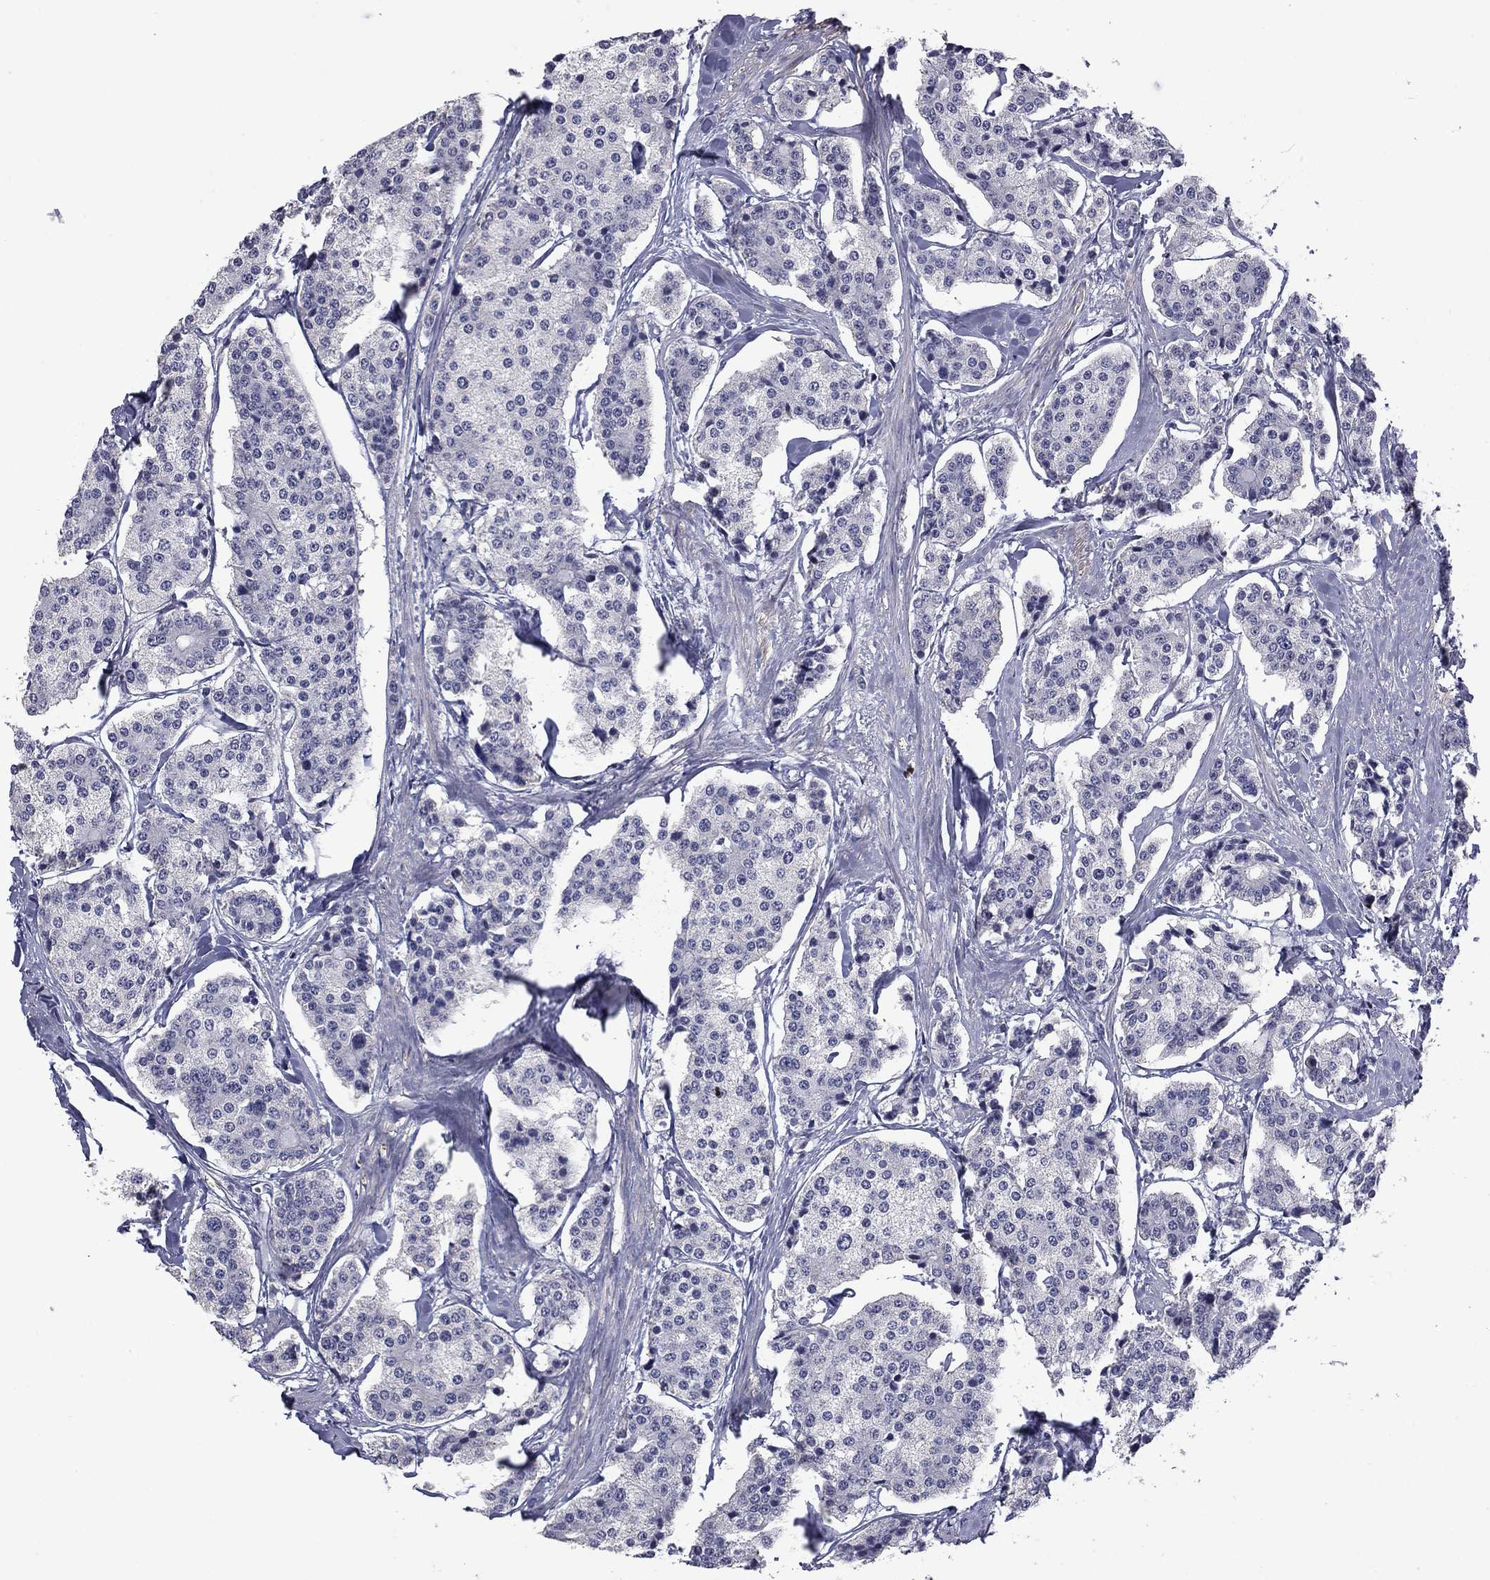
{"staining": {"intensity": "negative", "quantity": "none", "location": "none"}, "tissue": "carcinoid", "cell_type": "Tumor cells", "image_type": "cancer", "snomed": [{"axis": "morphology", "description": "Carcinoid, malignant, NOS"}, {"axis": "topography", "description": "Small intestine"}], "caption": "A micrograph of human malignant carcinoid is negative for staining in tumor cells.", "gene": "IKZF3", "patient": {"sex": "female", "age": 65}}